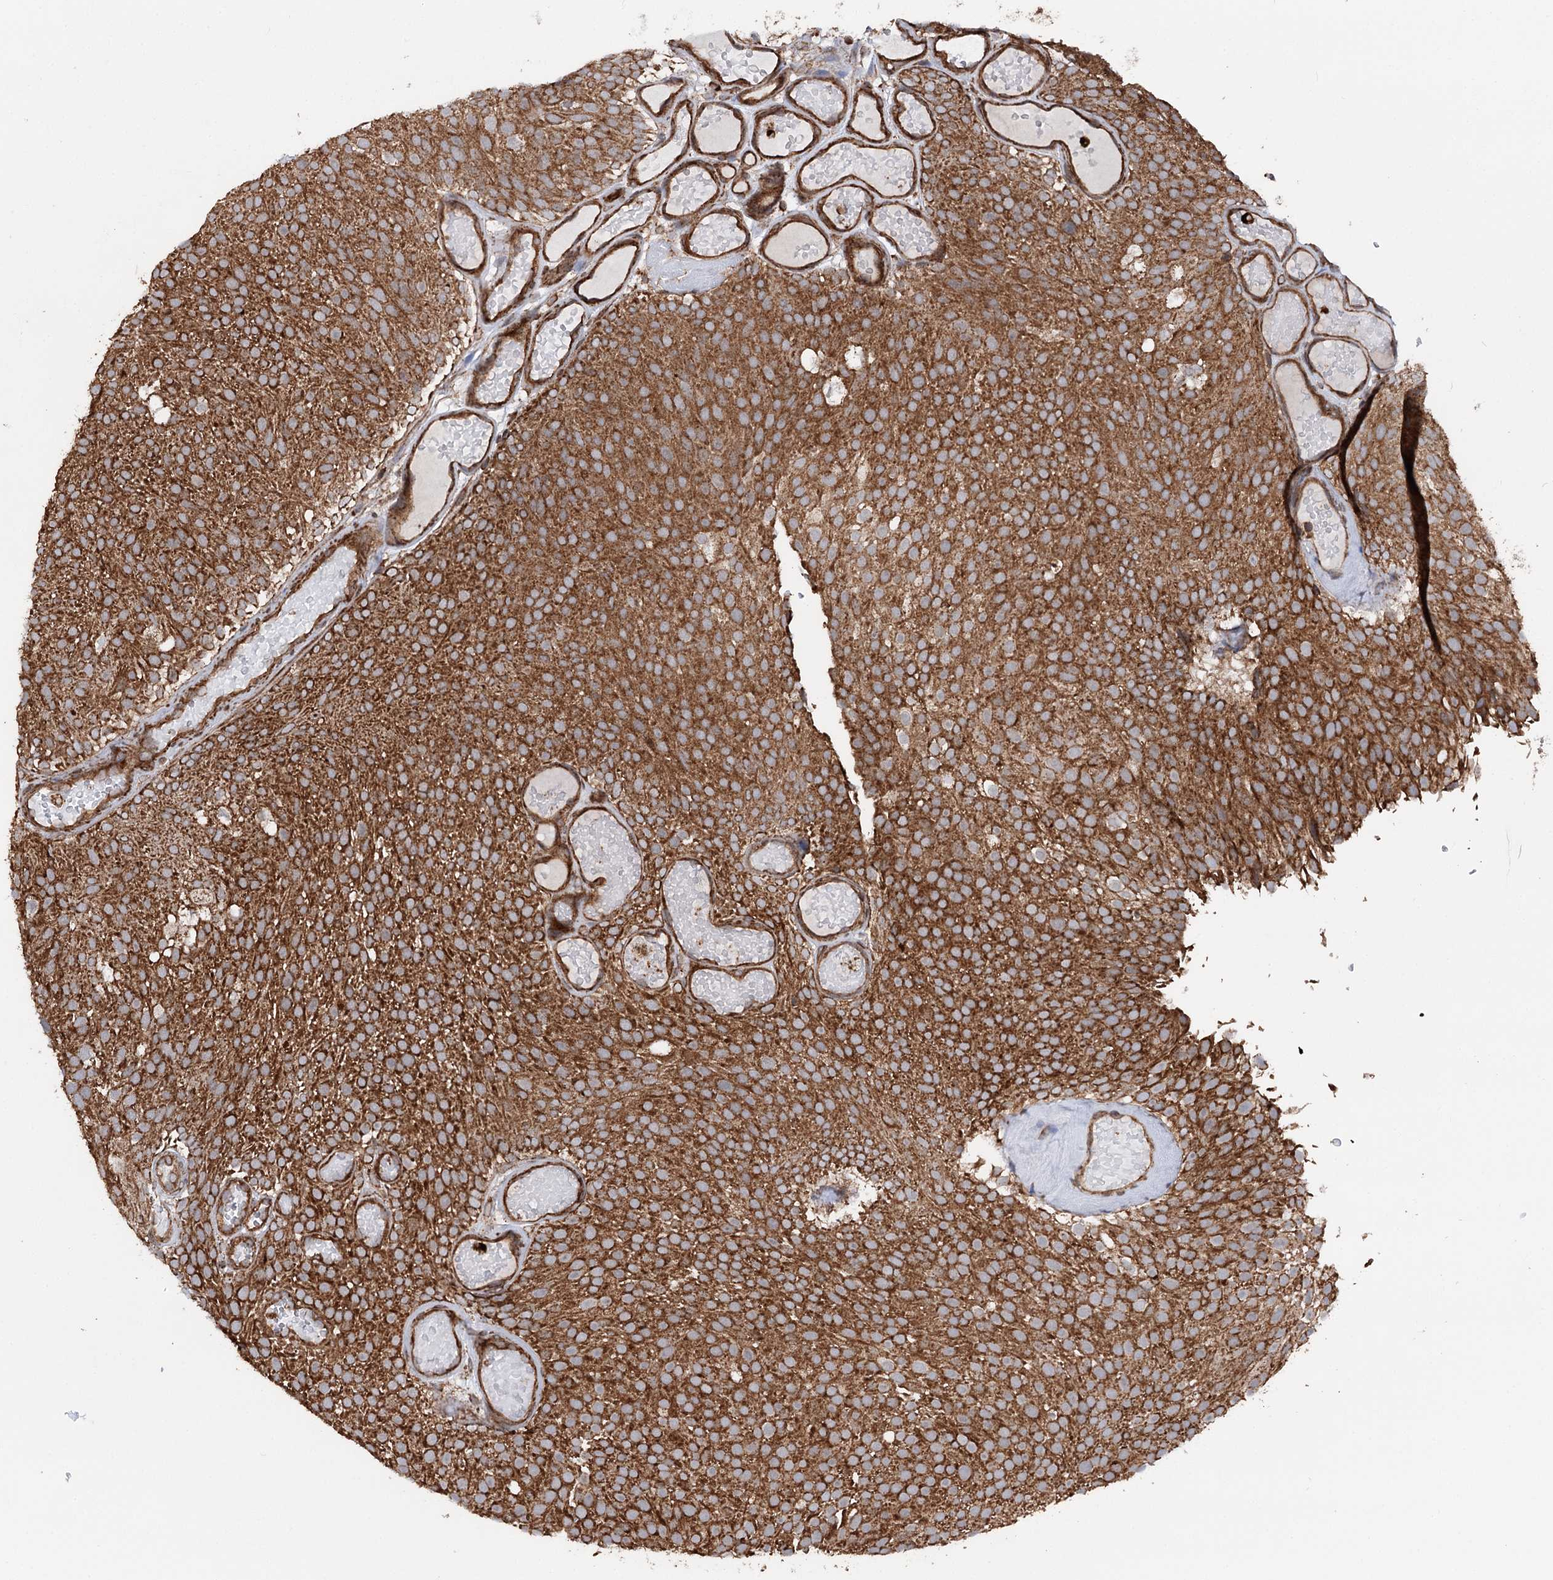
{"staining": {"intensity": "moderate", "quantity": ">75%", "location": "cytoplasmic/membranous"}, "tissue": "urothelial cancer", "cell_type": "Tumor cells", "image_type": "cancer", "snomed": [{"axis": "morphology", "description": "Urothelial carcinoma, Low grade"}, {"axis": "topography", "description": "Urinary bladder"}], "caption": "Brown immunohistochemical staining in human urothelial cancer reveals moderate cytoplasmic/membranous expression in approximately >75% of tumor cells. (DAB IHC with brightfield microscopy, high magnification).", "gene": "FGFR1OP2", "patient": {"sex": "male", "age": 78}}